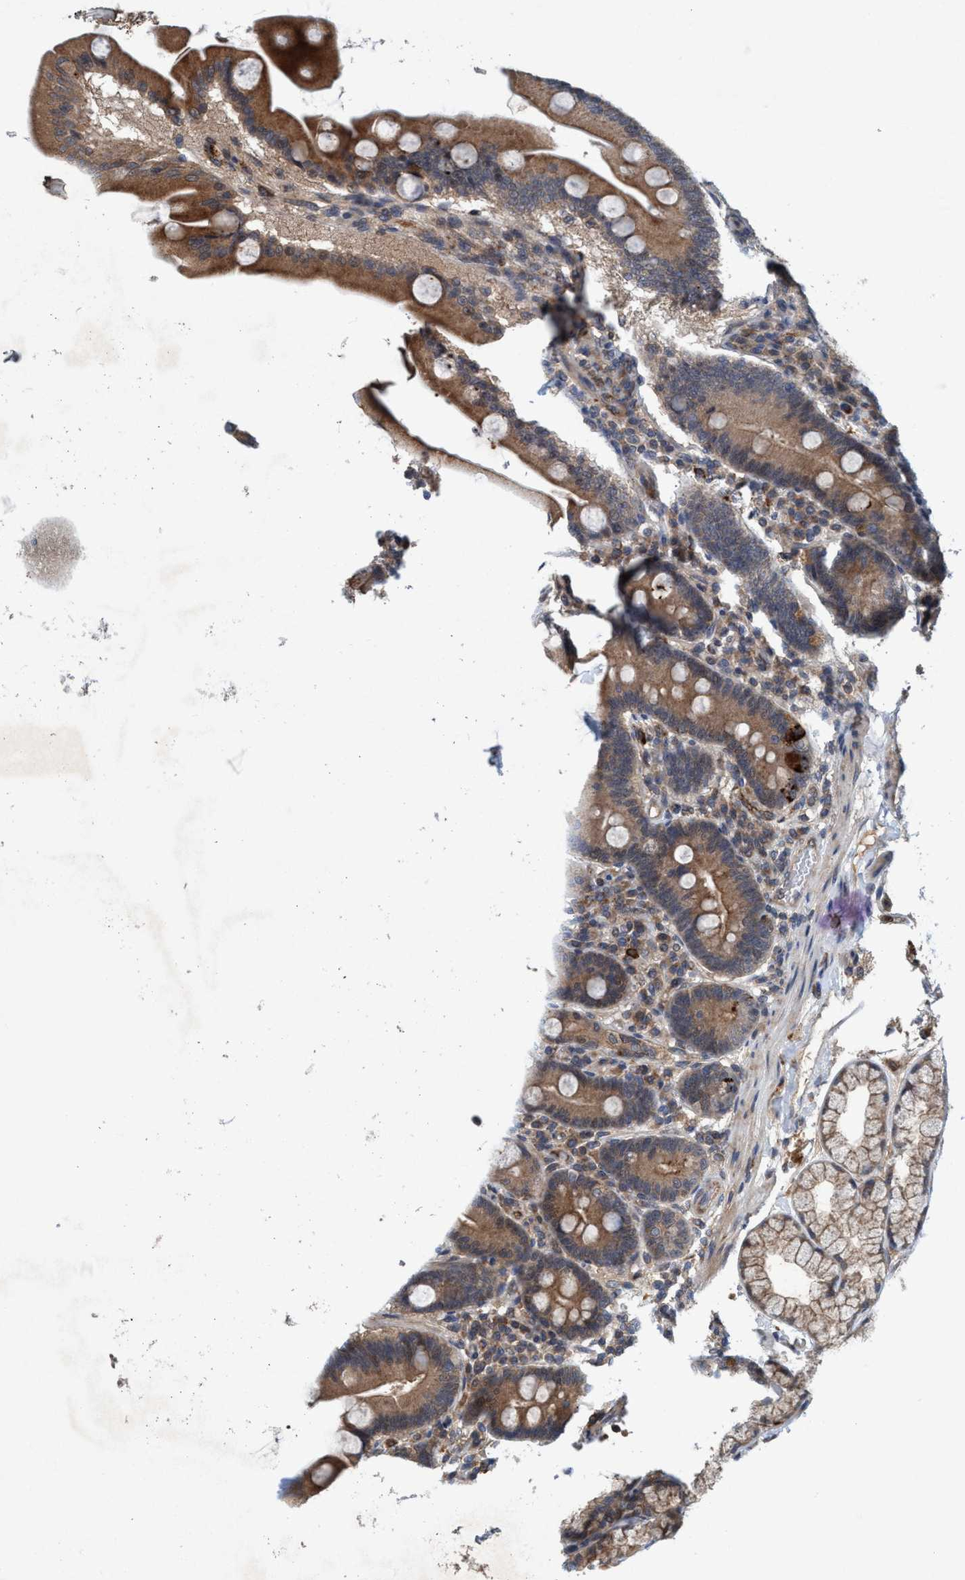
{"staining": {"intensity": "moderate", "quantity": ">75%", "location": "cytoplasmic/membranous"}, "tissue": "duodenum", "cell_type": "Glandular cells", "image_type": "normal", "snomed": [{"axis": "morphology", "description": "Normal tissue, NOS"}, {"axis": "topography", "description": "Duodenum"}], "caption": "An immunohistochemistry (IHC) histopathology image of unremarkable tissue is shown. Protein staining in brown labels moderate cytoplasmic/membranous positivity in duodenum within glandular cells. Immunohistochemistry (ihc) stains the protein in brown and the nuclei are stained blue.", "gene": "TRIM65", "patient": {"sex": "male", "age": 54}}